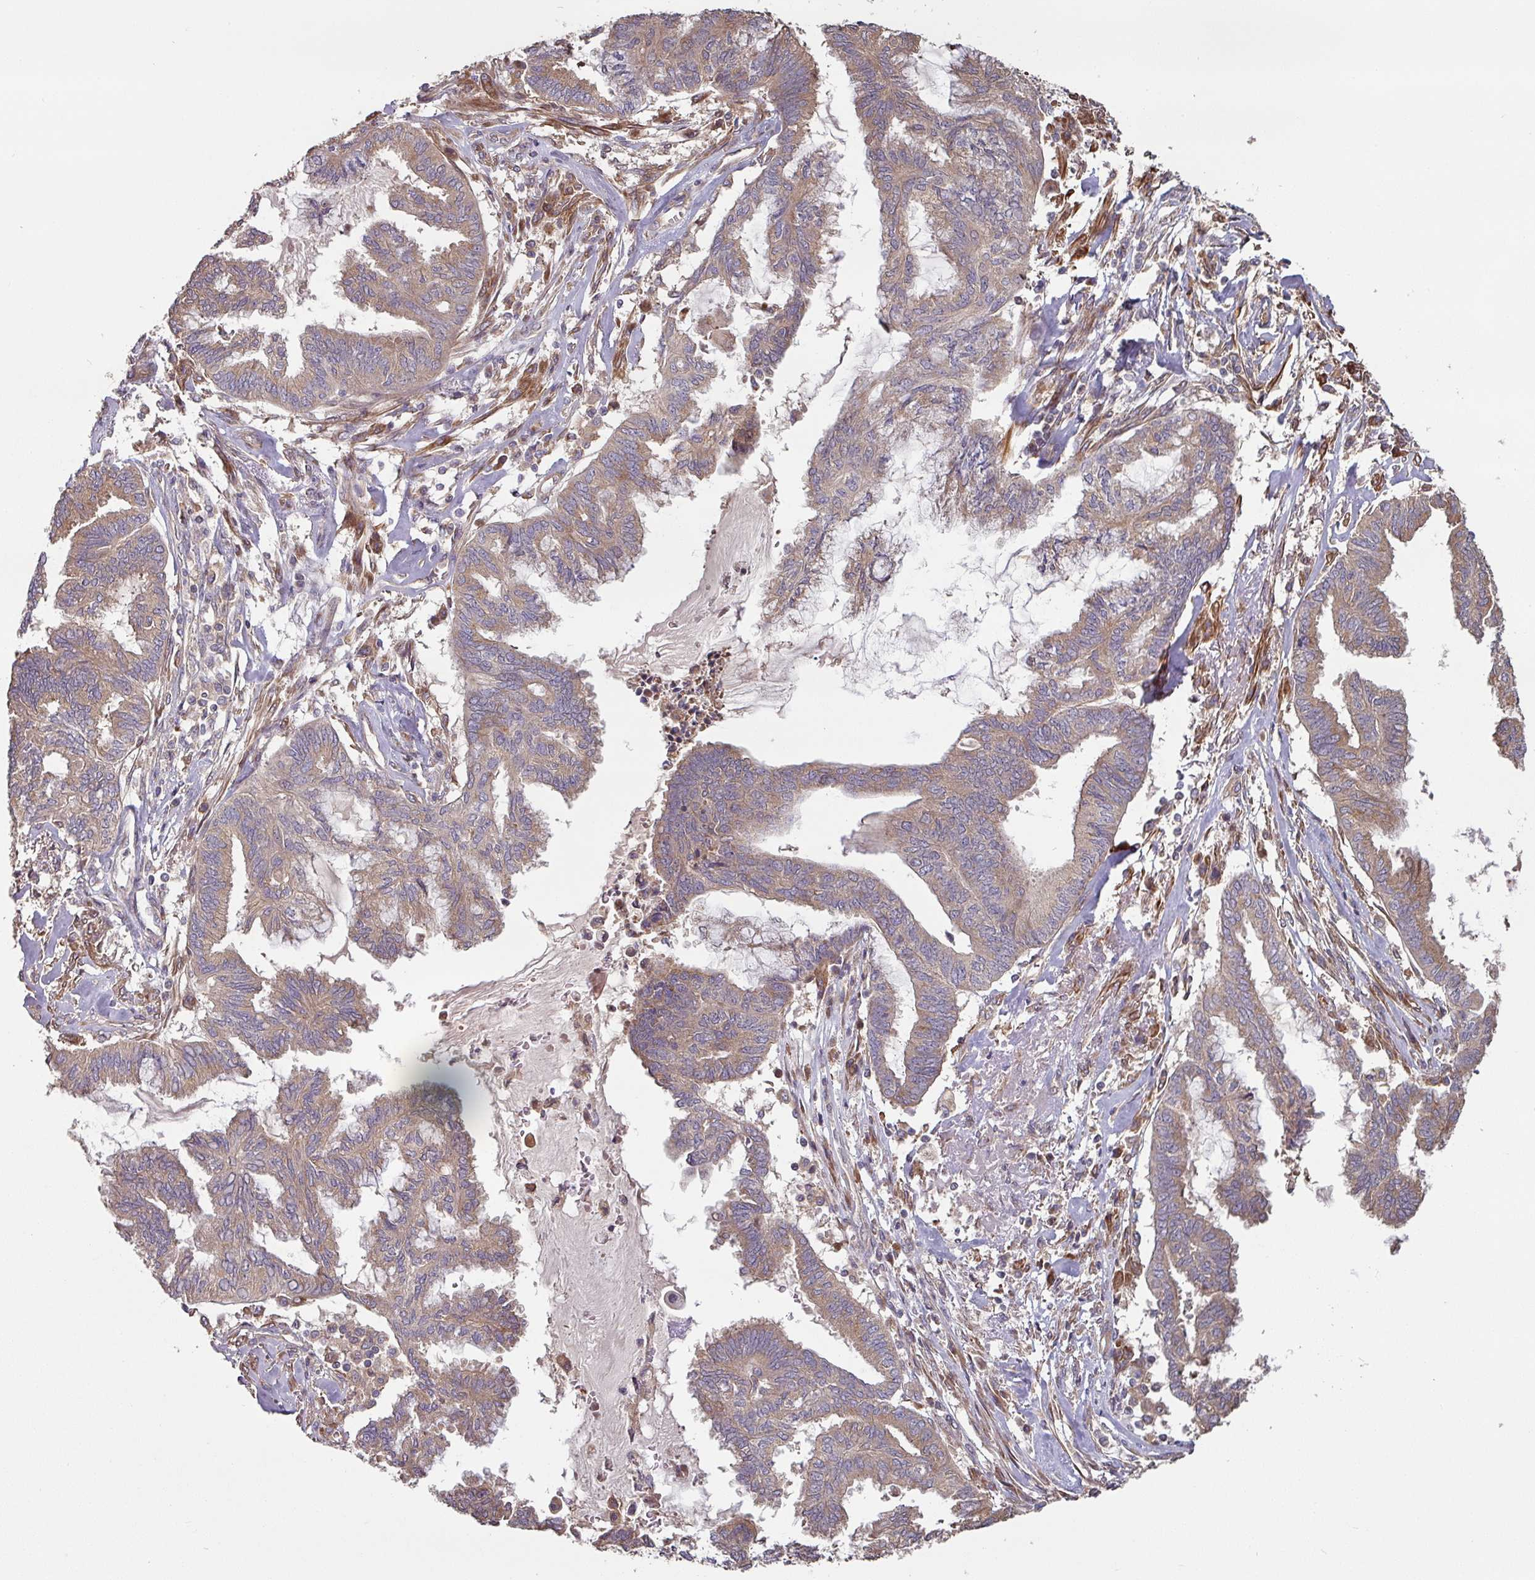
{"staining": {"intensity": "moderate", "quantity": ">75%", "location": "cytoplasmic/membranous"}, "tissue": "endometrial cancer", "cell_type": "Tumor cells", "image_type": "cancer", "snomed": [{"axis": "morphology", "description": "Adenocarcinoma, NOS"}, {"axis": "topography", "description": "Endometrium"}], "caption": "Protein expression analysis of endometrial cancer (adenocarcinoma) shows moderate cytoplasmic/membranous staining in approximately >75% of tumor cells.", "gene": "SIK1", "patient": {"sex": "female", "age": 86}}